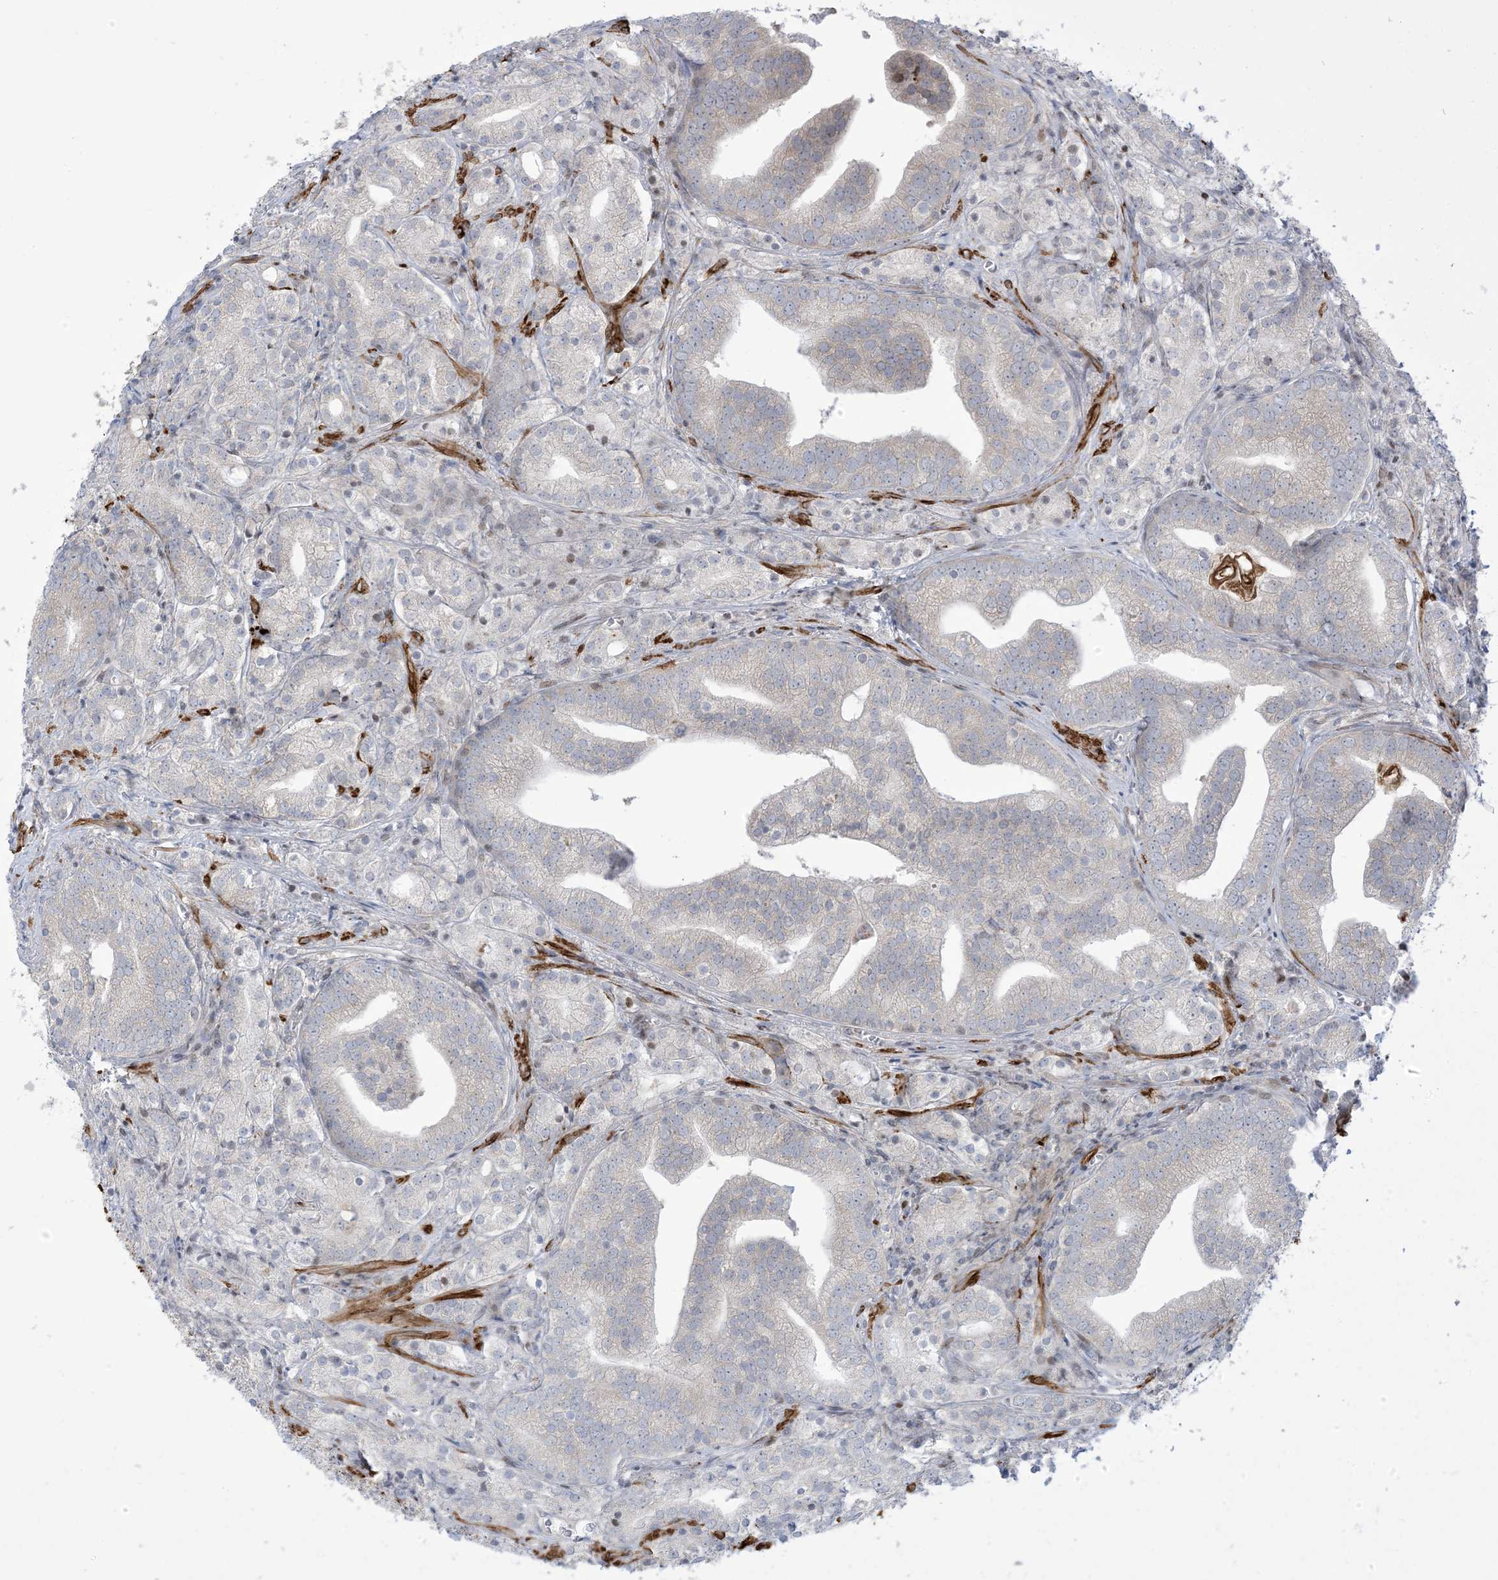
{"staining": {"intensity": "negative", "quantity": "none", "location": "none"}, "tissue": "prostate cancer", "cell_type": "Tumor cells", "image_type": "cancer", "snomed": [{"axis": "morphology", "description": "Adenocarcinoma, High grade"}, {"axis": "topography", "description": "Prostate"}], "caption": "The micrograph demonstrates no significant staining in tumor cells of prostate high-grade adenocarcinoma.", "gene": "AFTPH", "patient": {"sex": "male", "age": 57}}